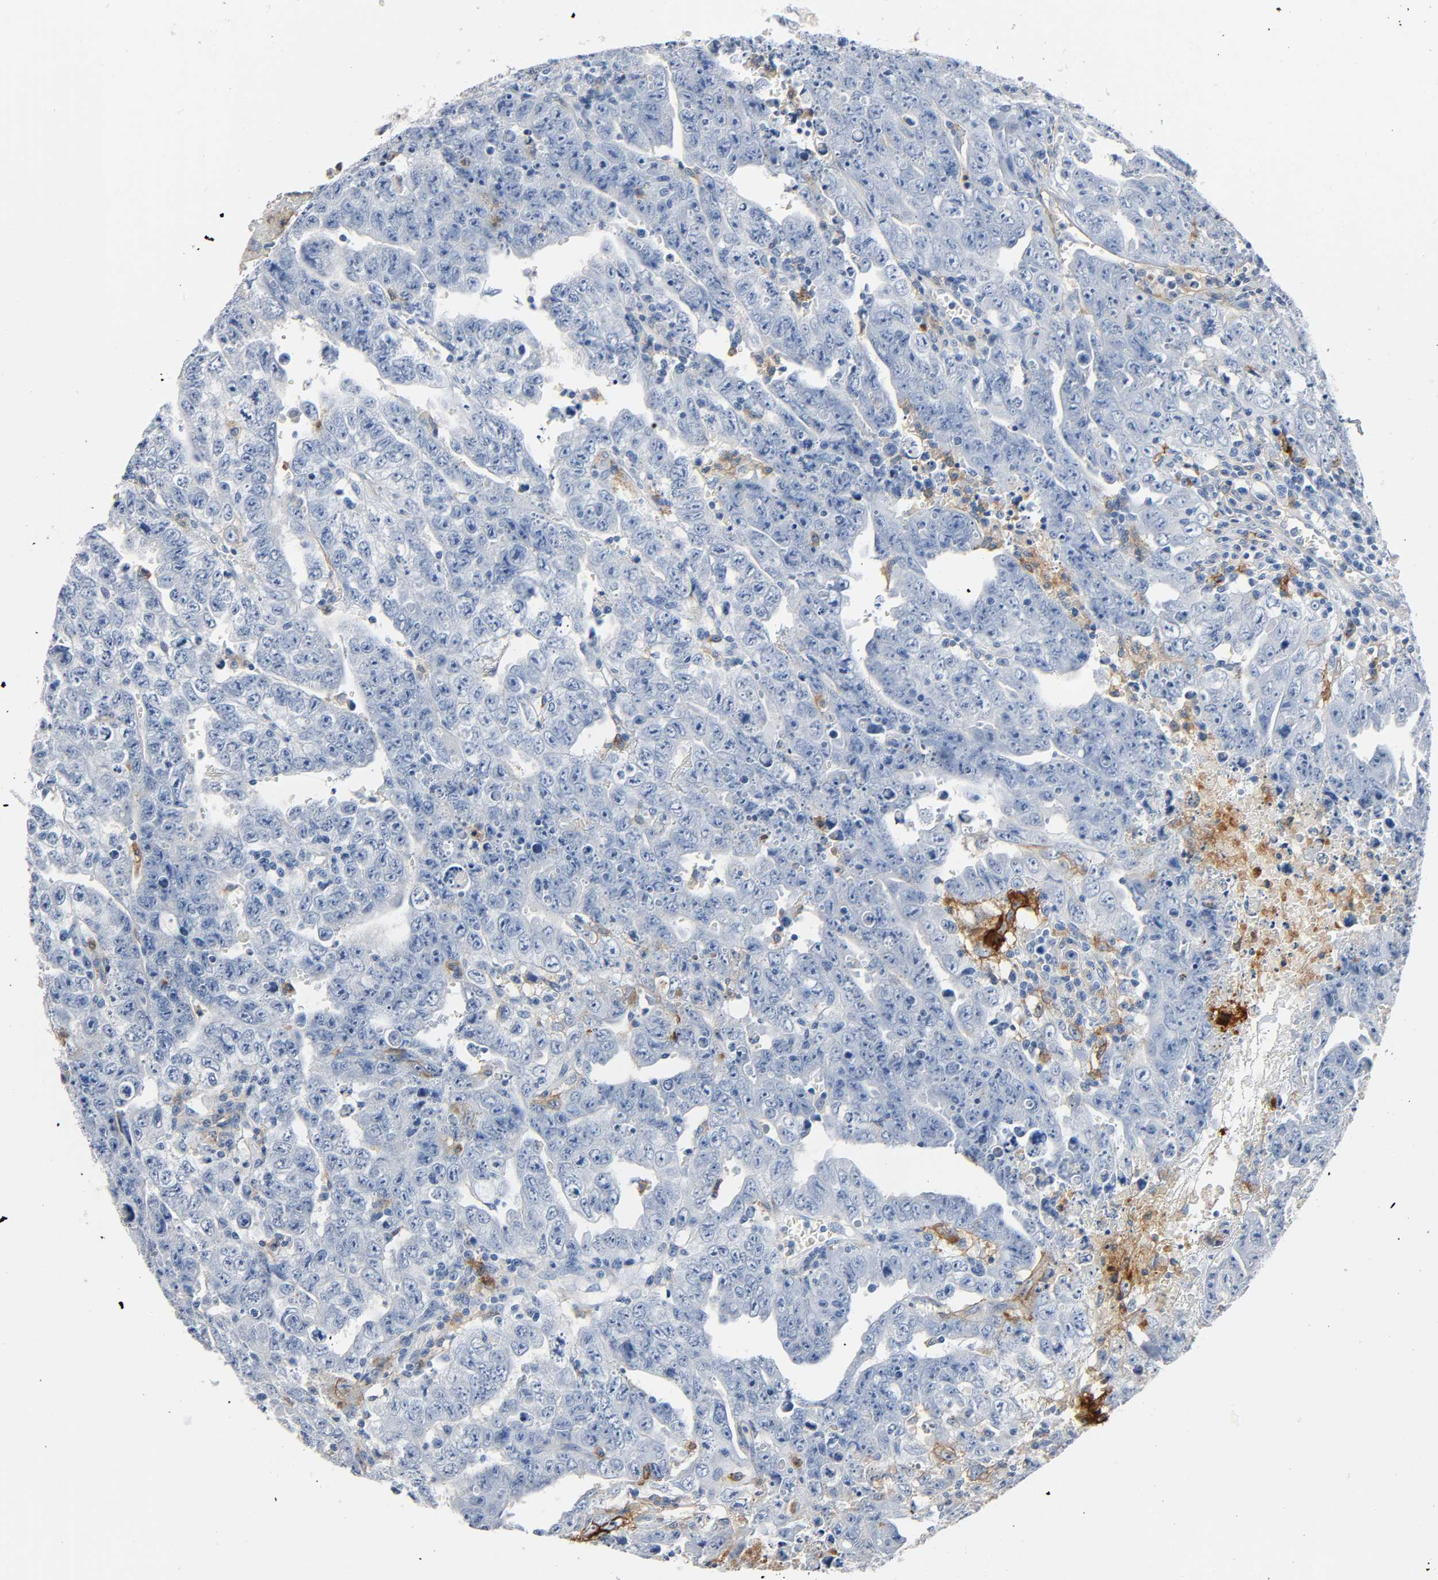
{"staining": {"intensity": "negative", "quantity": "none", "location": "none"}, "tissue": "testis cancer", "cell_type": "Tumor cells", "image_type": "cancer", "snomed": [{"axis": "morphology", "description": "Carcinoma, Embryonal, NOS"}, {"axis": "topography", "description": "Testis"}], "caption": "There is no significant staining in tumor cells of testis embryonal carcinoma.", "gene": "ANPEP", "patient": {"sex": "male", "age": 28}}